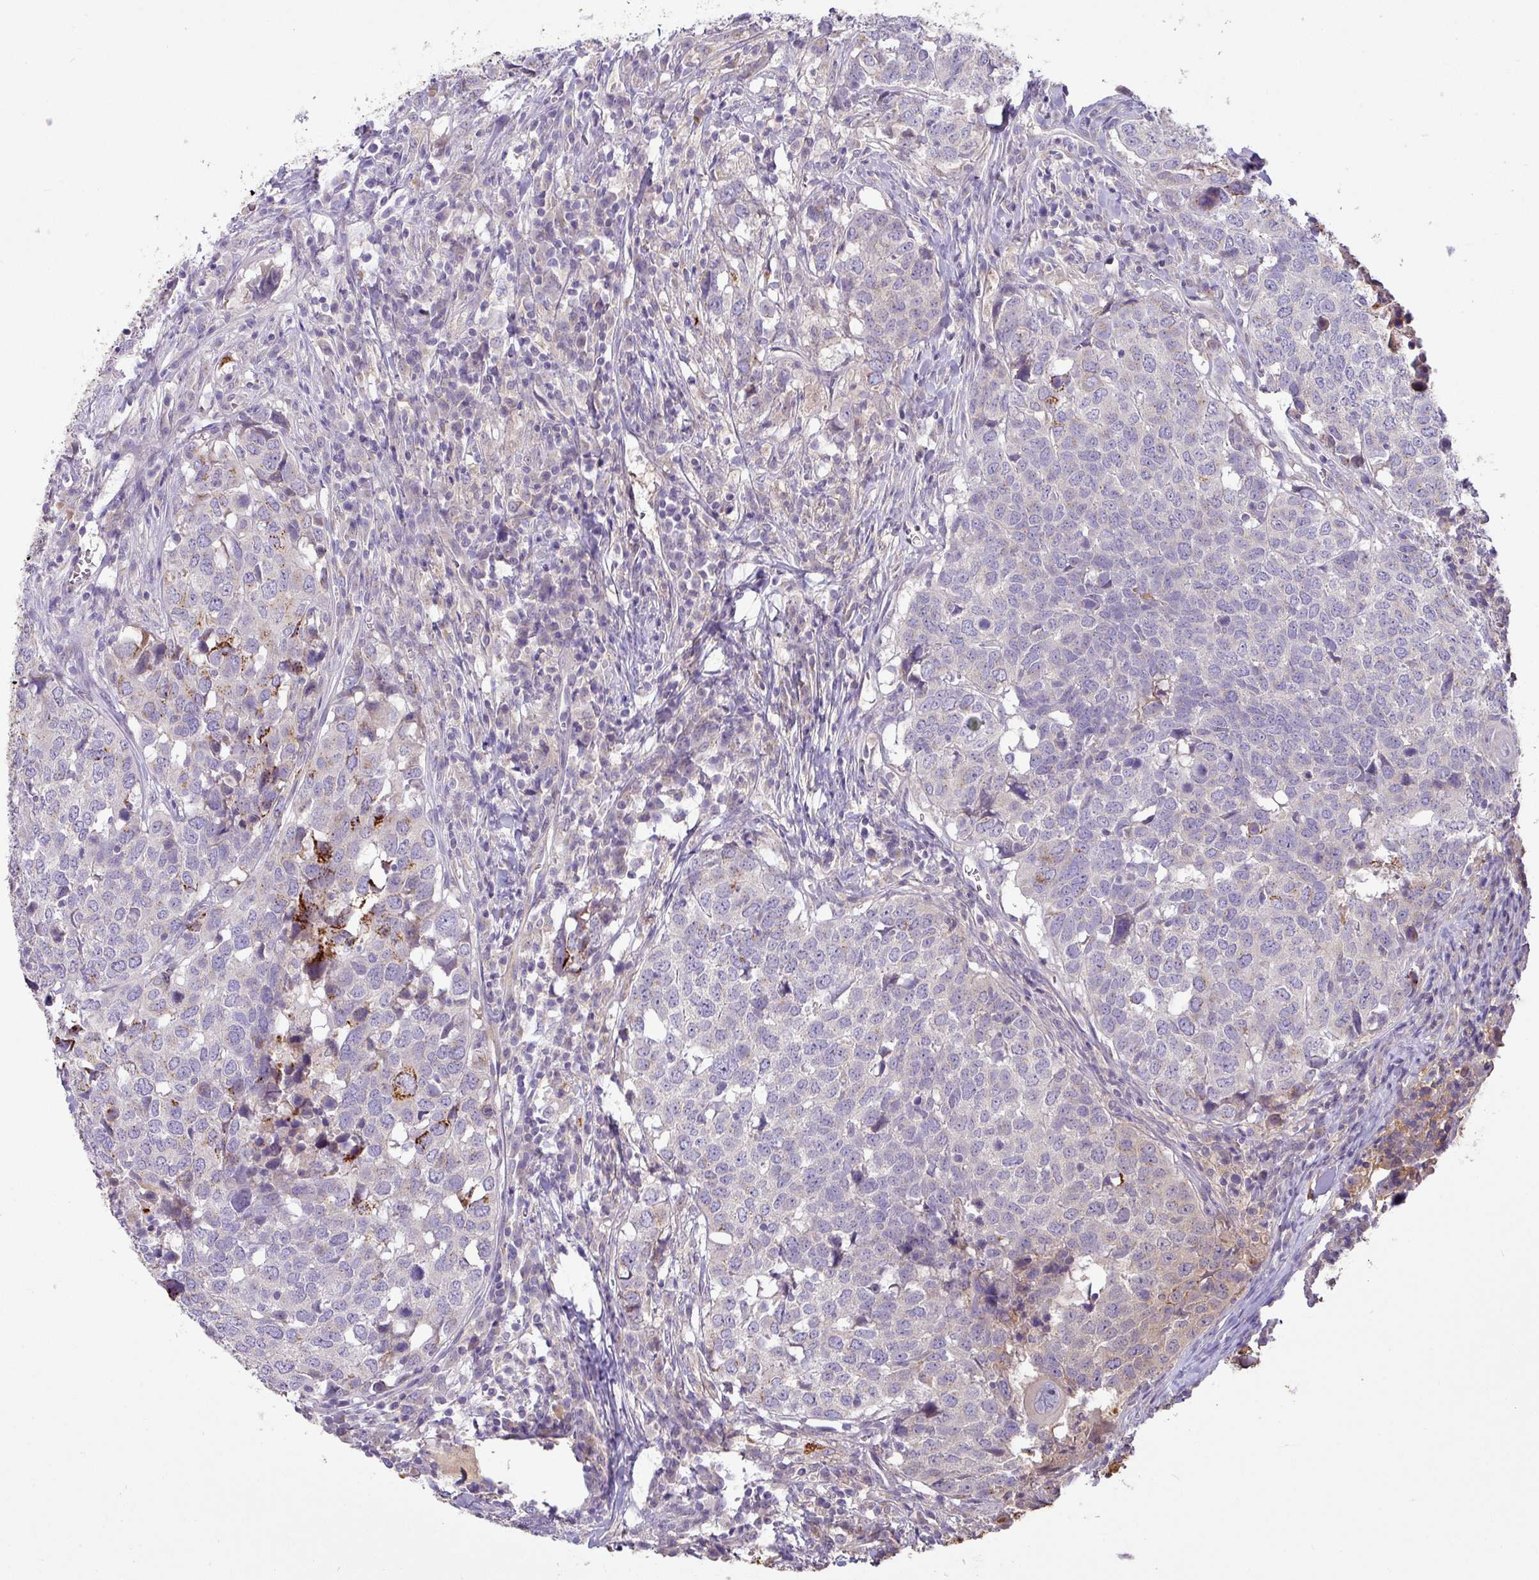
{"staining": {"intensity": "strong", "quantity": "<25%", "location": "cytoplasmic/membranous"}, "tissue": "head and neck cancer", "cell_type": "Tumor cells", "image_type": "cancer", "snomed": [{"axis": "morphology", "description": "Normal tissue, NOS"}, {"axis": "morphology", "description": "Squamous cell carcinoma, NOS"}, {"axis": "topography", "description": "Skeletal muscle"}, {"axis": "topography", "description": "Vascular tissue"}, {"axis": "topography", "description": "Peripheral nerve tissue"}, {"axis": "topography", "description": "Head-Neck"}], "caption": "Immunohistochemistry (IHC) (DAB) staining of human head and neck squamous cell carcinoma demonstrates strong cytoplasmic/membranous protein positivity in about <25% of tumor cells.", "gene": "GALNT12", "patient": {"sex": "male", "age": 66}}